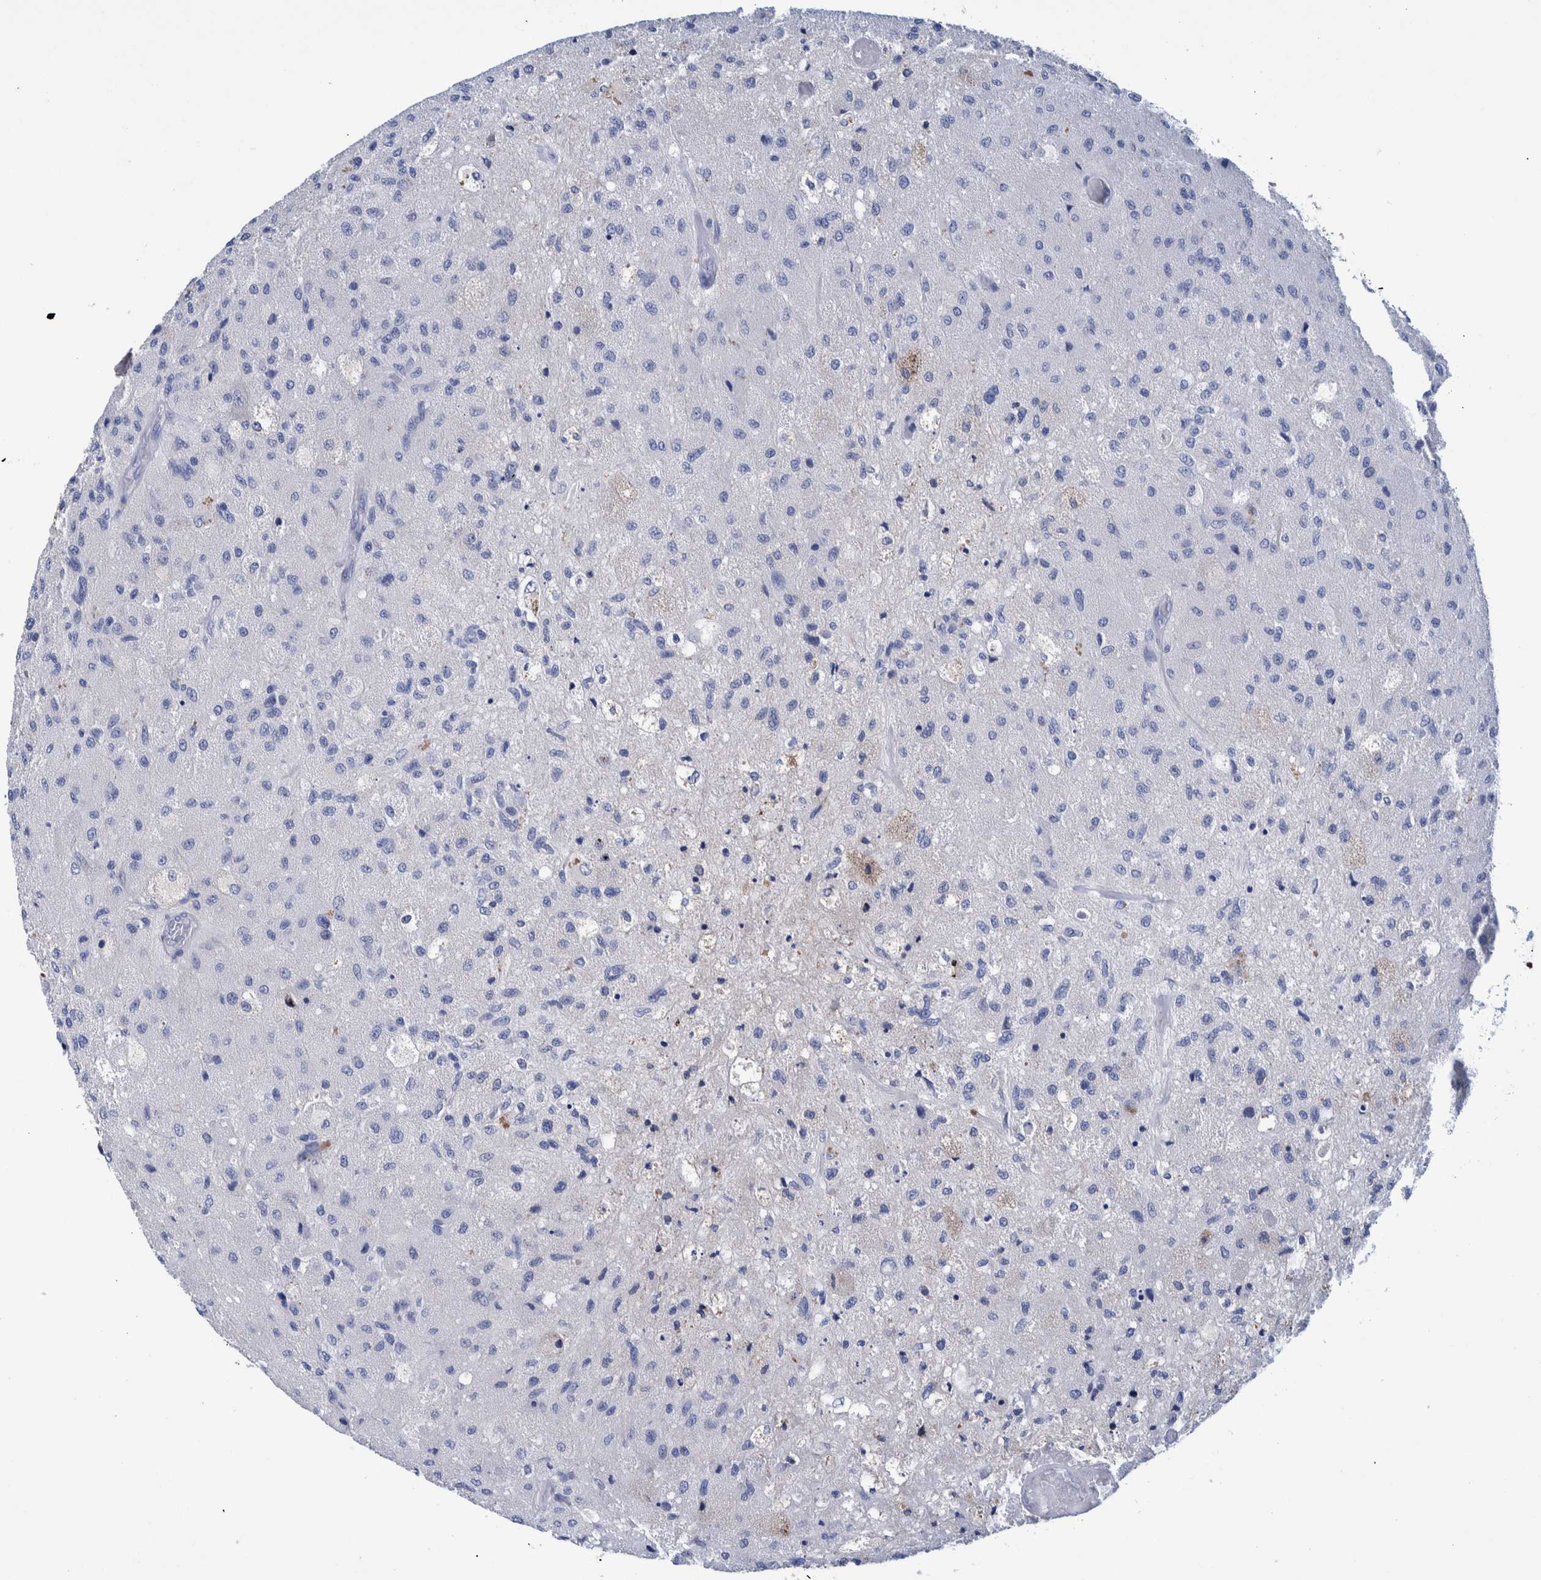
{"staining": {"intensity": "negative", "quantity": "none", "location": "none"}, "tissue": "glioma", "cell_type": "Tumor cells", "image_type": "cancer", "snomed": [{"axis": "morphology", "description": "Normal tissue, NOS"}, {"axis": "morphology", "description": "Glioma, malignant, High grade"}, {"axis": "topography", "description": "Cerebral cortex"}], "caption": "Tumor cells are negative for protein expression in human malignant high-grade glioma. (Brightfield microscopy of DAB immunohistochemistry (IHC) at high magnification).", "gene": "MKS1", "patient": {"sex": "male", "age": 77}}